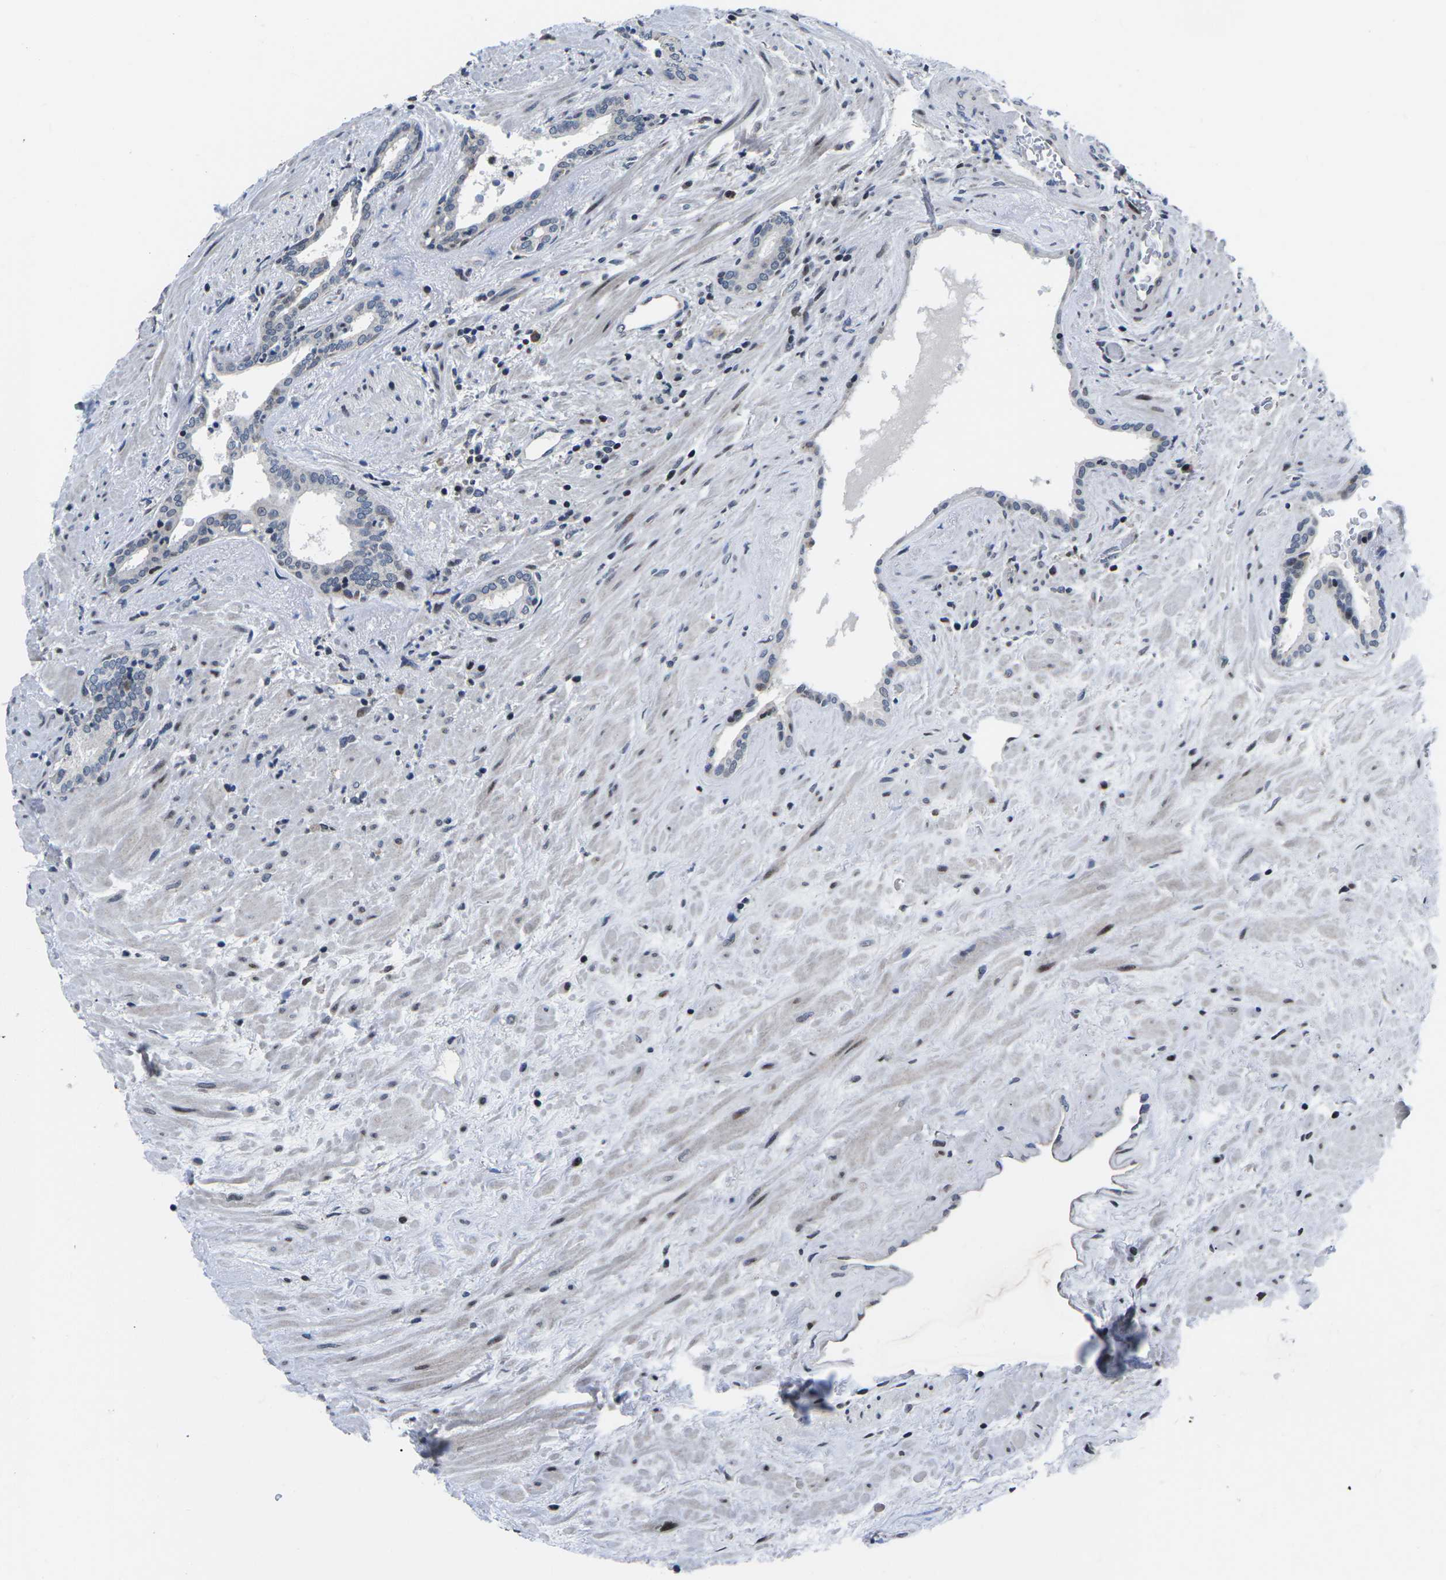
{"staining": {"intensity": "moderate", "quantity": "<25%", "location": "nuclear"}, "tissue": "prostate cancer", "cell_type": "Tumor cells", "image_type": "cancer", "snomed": [{"axis": "morphology", "description": "Adenocarcinoma, High grade"}, {"axis": "topography", "description": "Prostate"}], "caption": "Approximately <25% of tumor cells in prostate cancer (adenocarcinoma (high-grade)) show moderate nuclear protein staining as visualized by brown immunohistochemical staining.", "gene": "CDC73", "patient": {"sex": "male", "age": 71}}